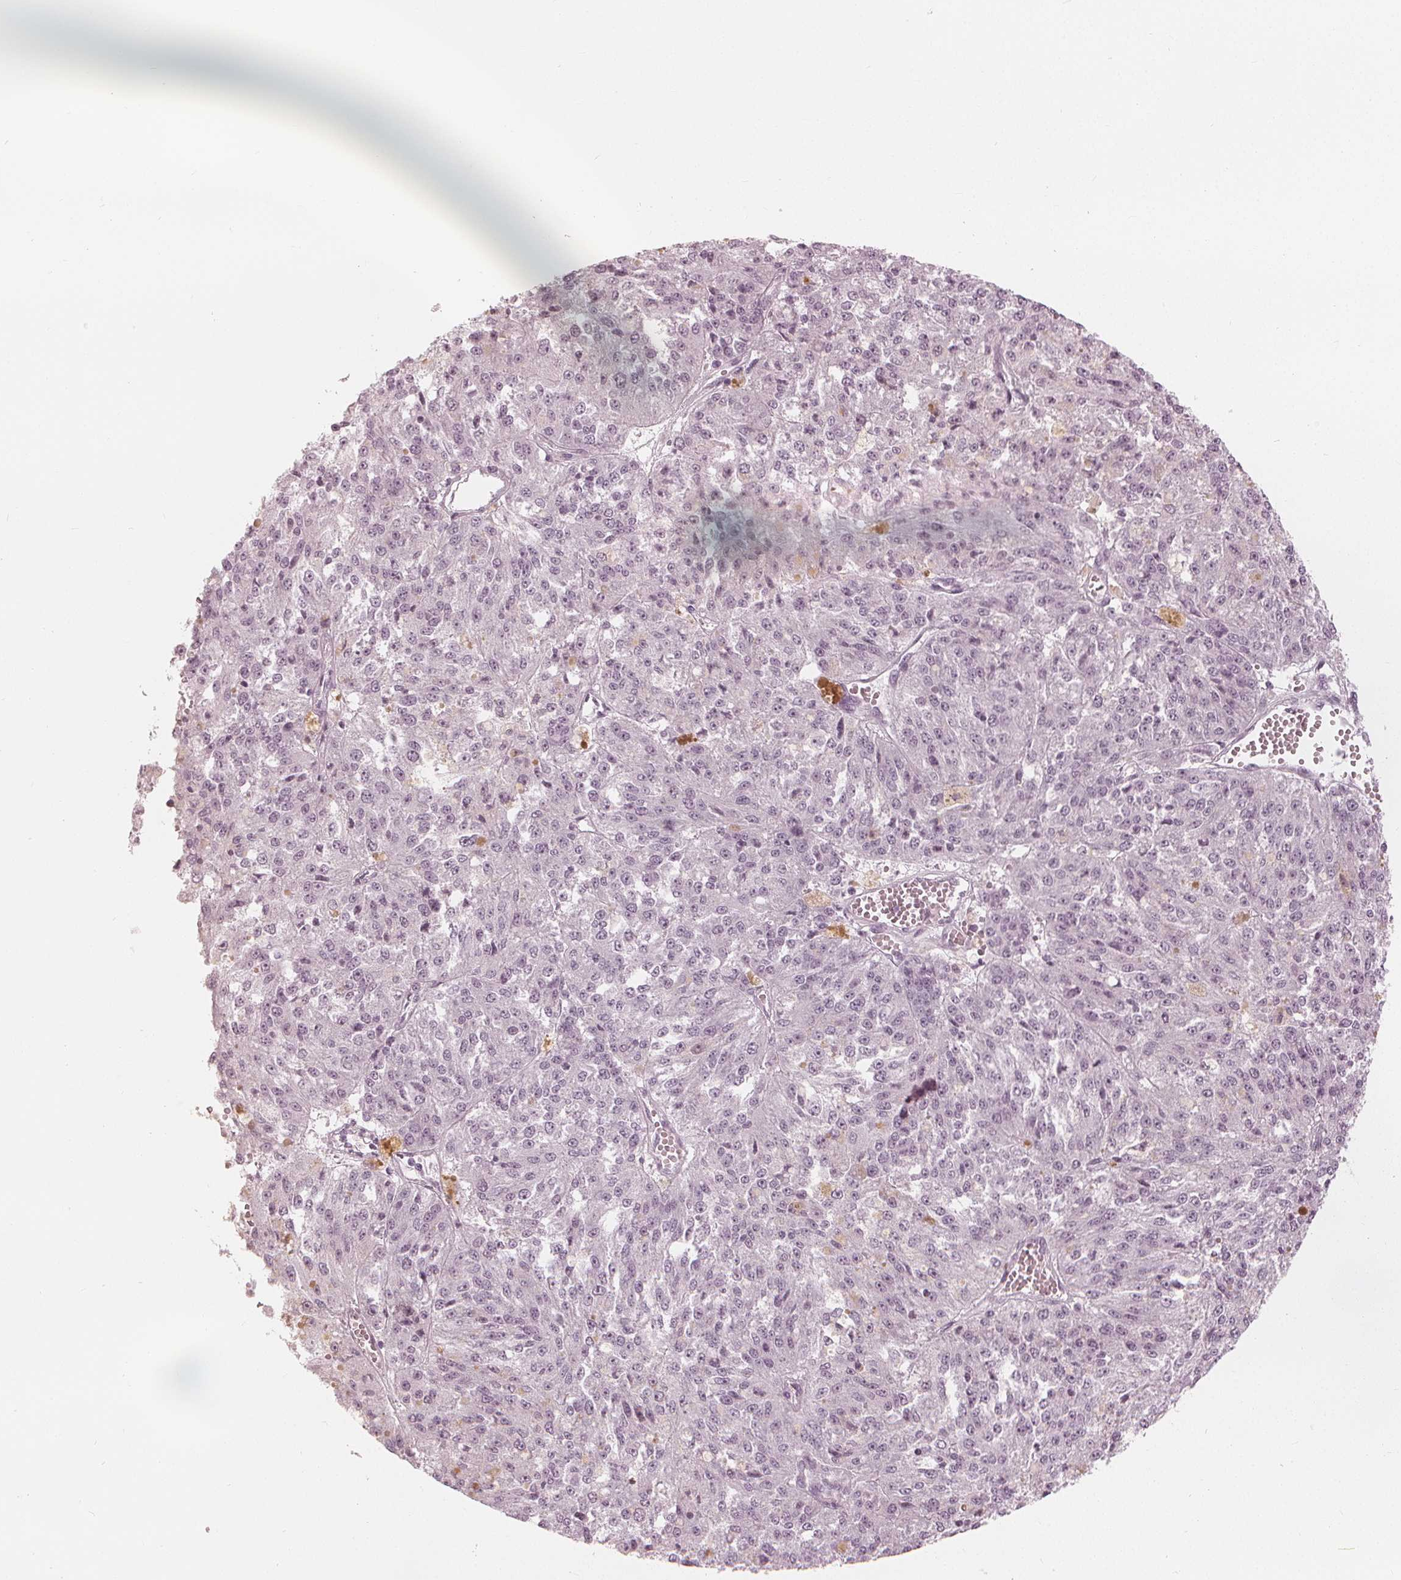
{"staining": {"intensity": "negative", "quantity": "none", "location": "none"}, "tissue": "melanoma", "cell_type": "Tumor cells", "image_type": "cancer", "snomed": [{"axis": "morphology", "description": "Malignant melanoma, Metastatic site"}, {"axis": "topography", "description": "Lymph node"}], "caption": "There is no significant staining in tumor cells of malignant melanoma (metastatic site).", "gene": "PAEP", "patient": {"sex": "female", "age": 64}}